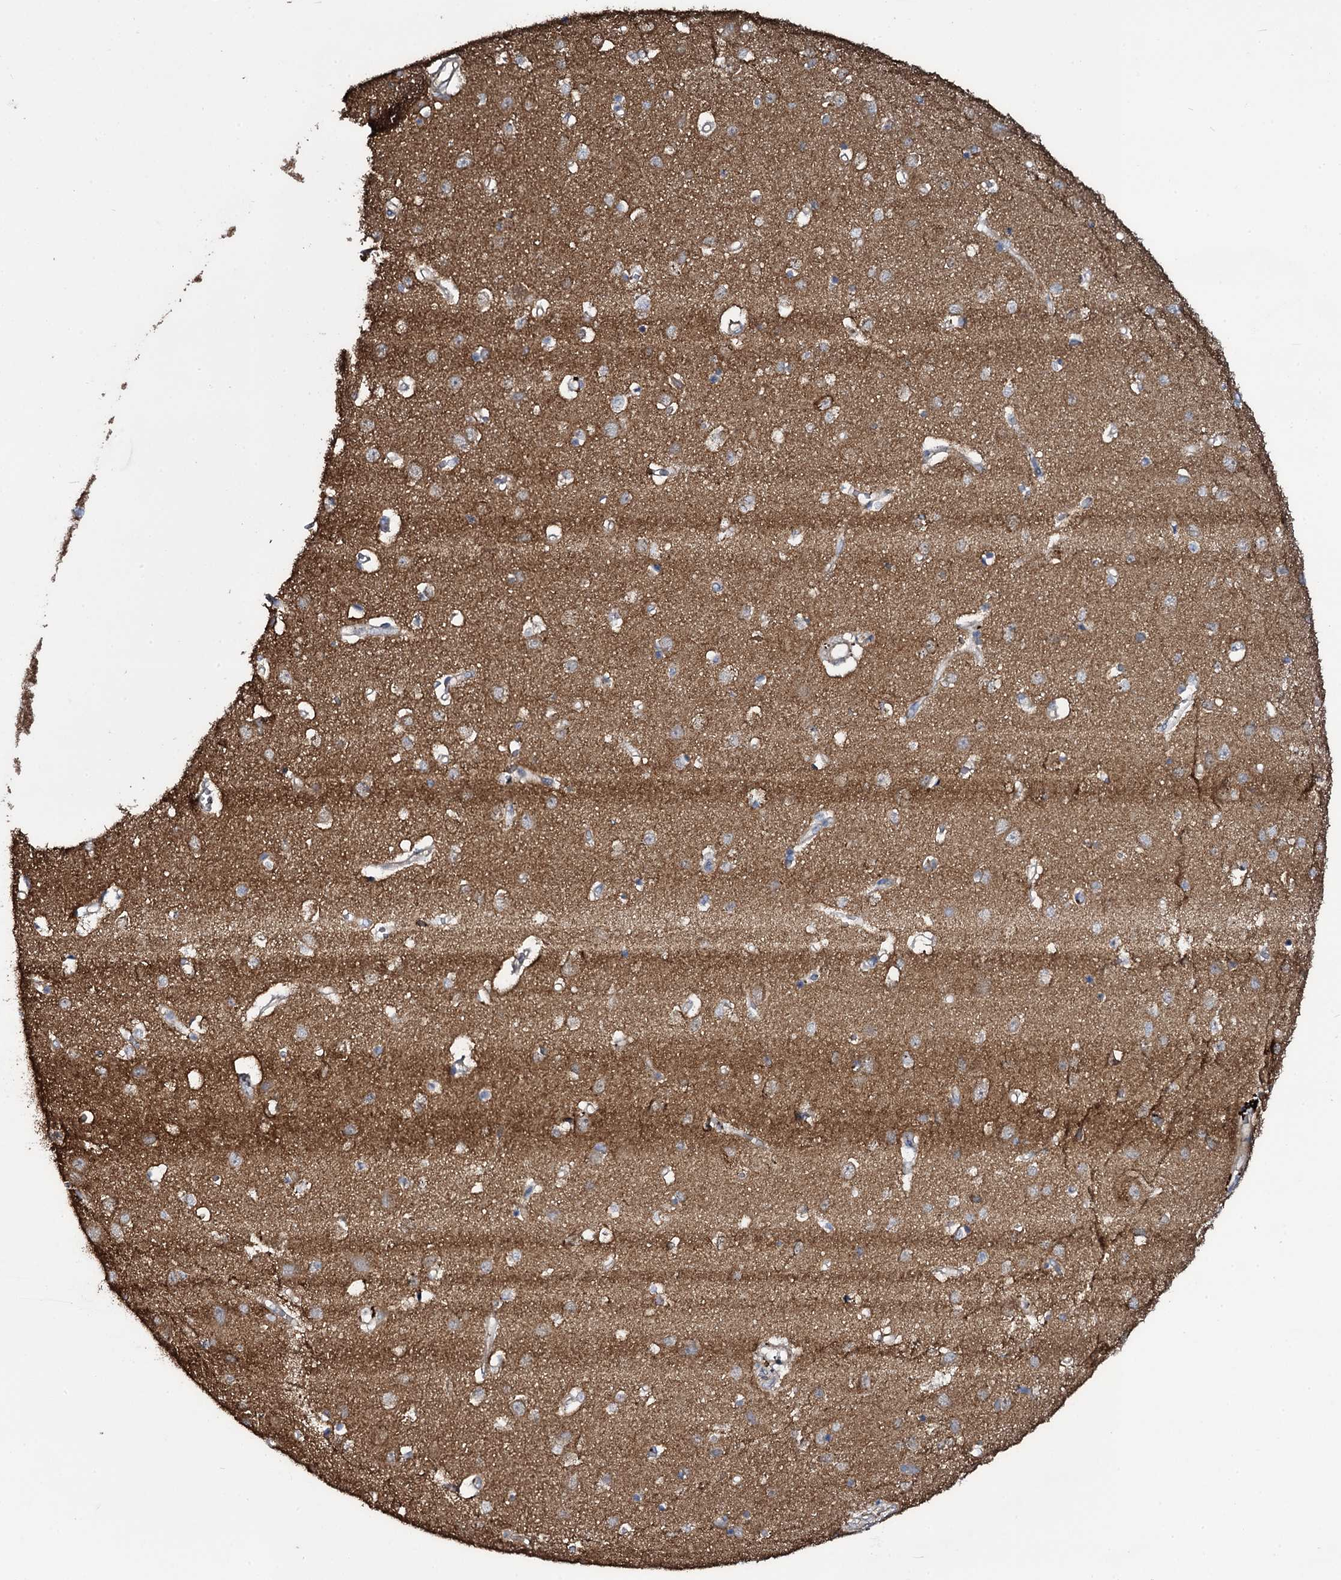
{"staining": {"intensity": "weak", "quantity": "<25%", "location": "cytoplasmic/membranous"}, "tissue": "cerebral cortex", "cell_type": "Endothelial cells", "image_type": "normal", "snomed": [{"axis": "morphology", "description": "Normal tissue, NOS"}, {"axis": "topography", "description": "Cerebral cortex"}], "caption": "Immunohistochemistry (IHC) micrograph of benign cerebral cortex stained for a protein (brown), which displays no positivity in endothelial cells.", "gene": "WIPF3", "patient": {"sex": "female", "age": 64}}